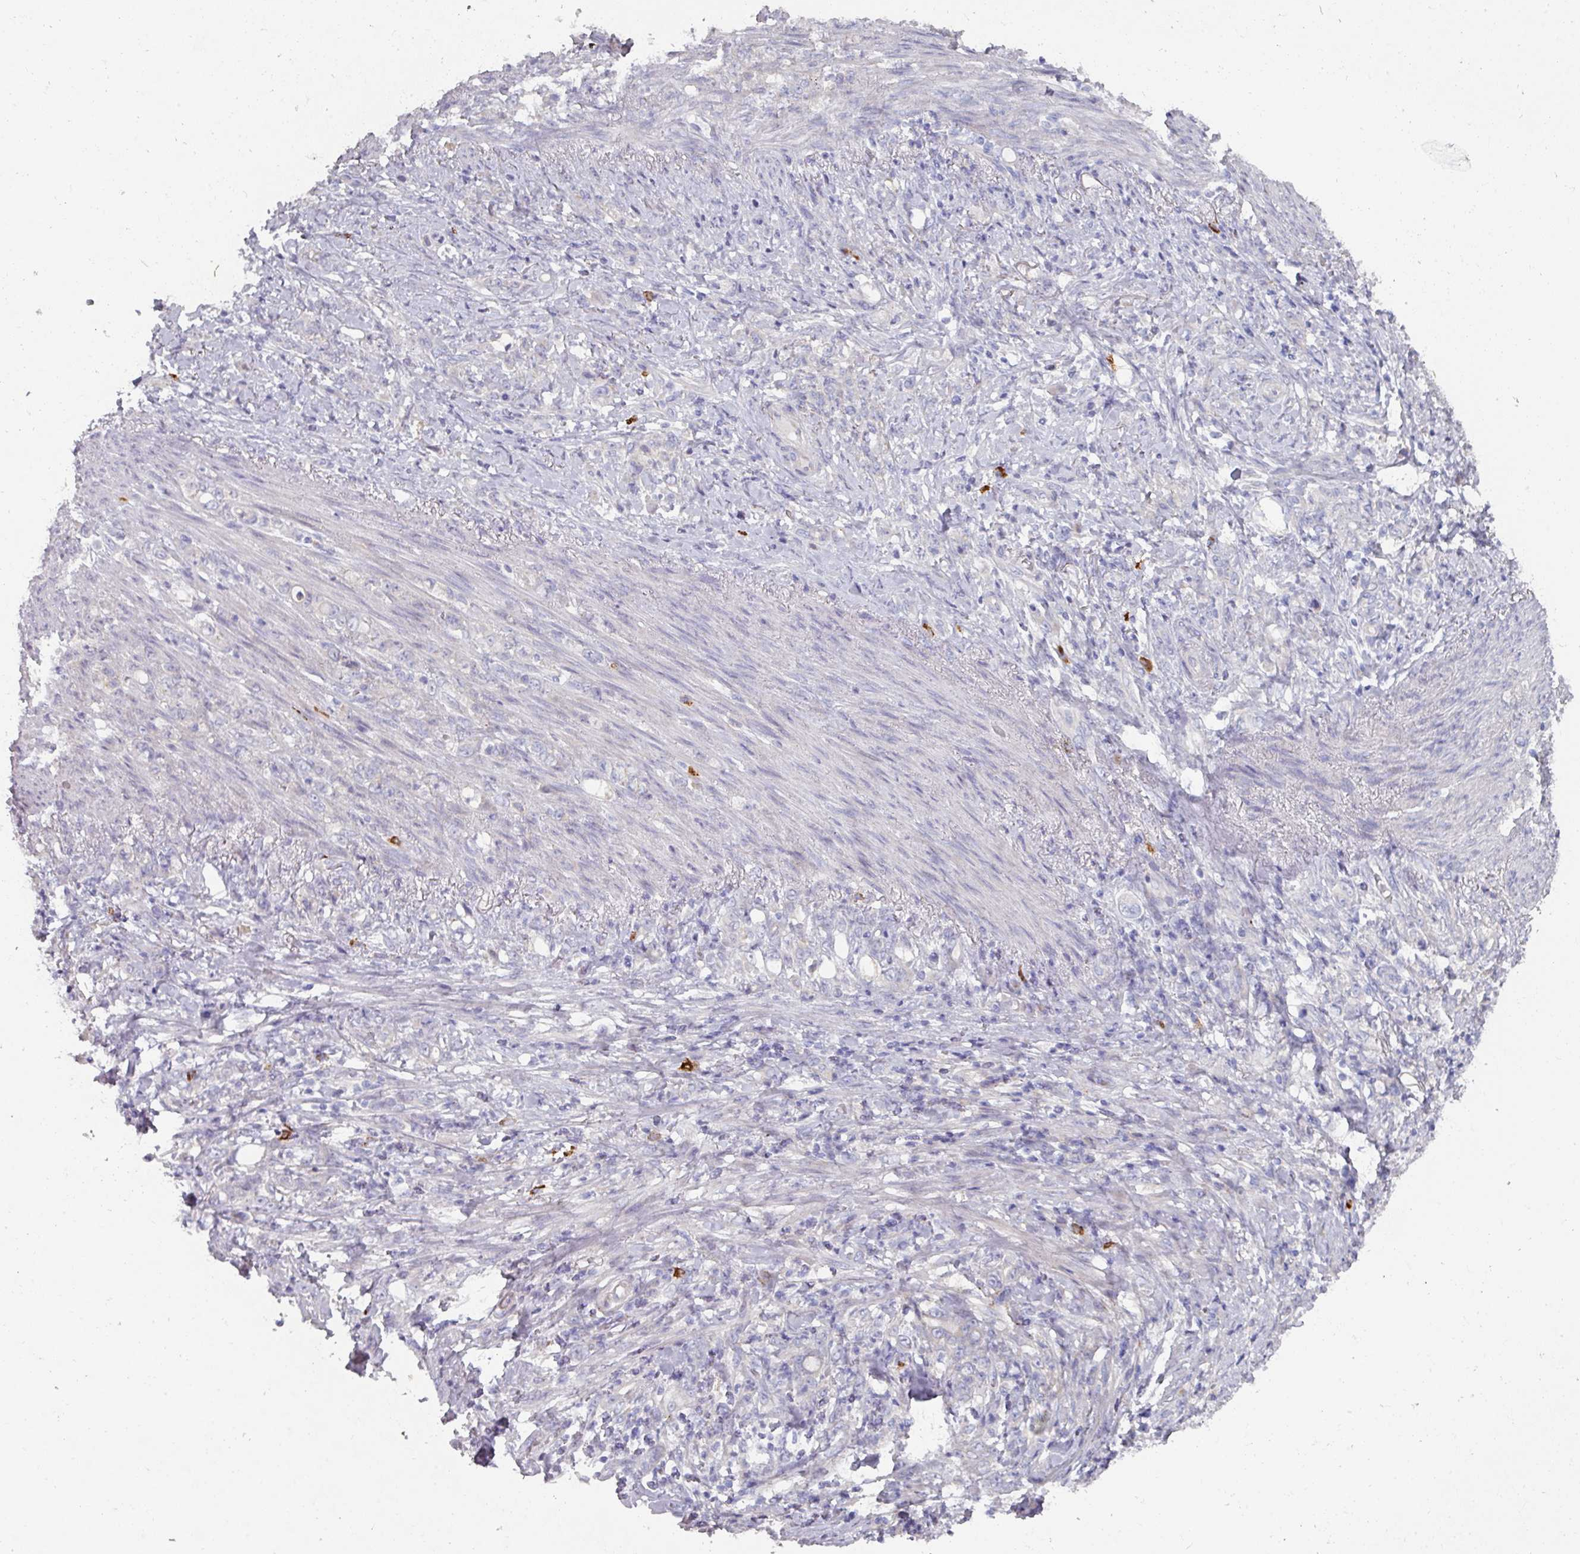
{"staining": {"intensity": "negative", "quantity": "none", "location": "none"}, "tissue": "stomach cancer", "cell_type": "Tumor cells", "image_type": "cancer", "snomed": [{"axis": "morphology", "description": "Adenocarcinoma, NOS"}, {"axis": "topography", "description": "Stomach"}], "caption": "A micrograph of stomach cancer (adenocarcinoma) stained for a protein reveals no brown staining in tumor cells.", "gene": "NT5C1A", "patient": {"sex": "female", "age": 79}}